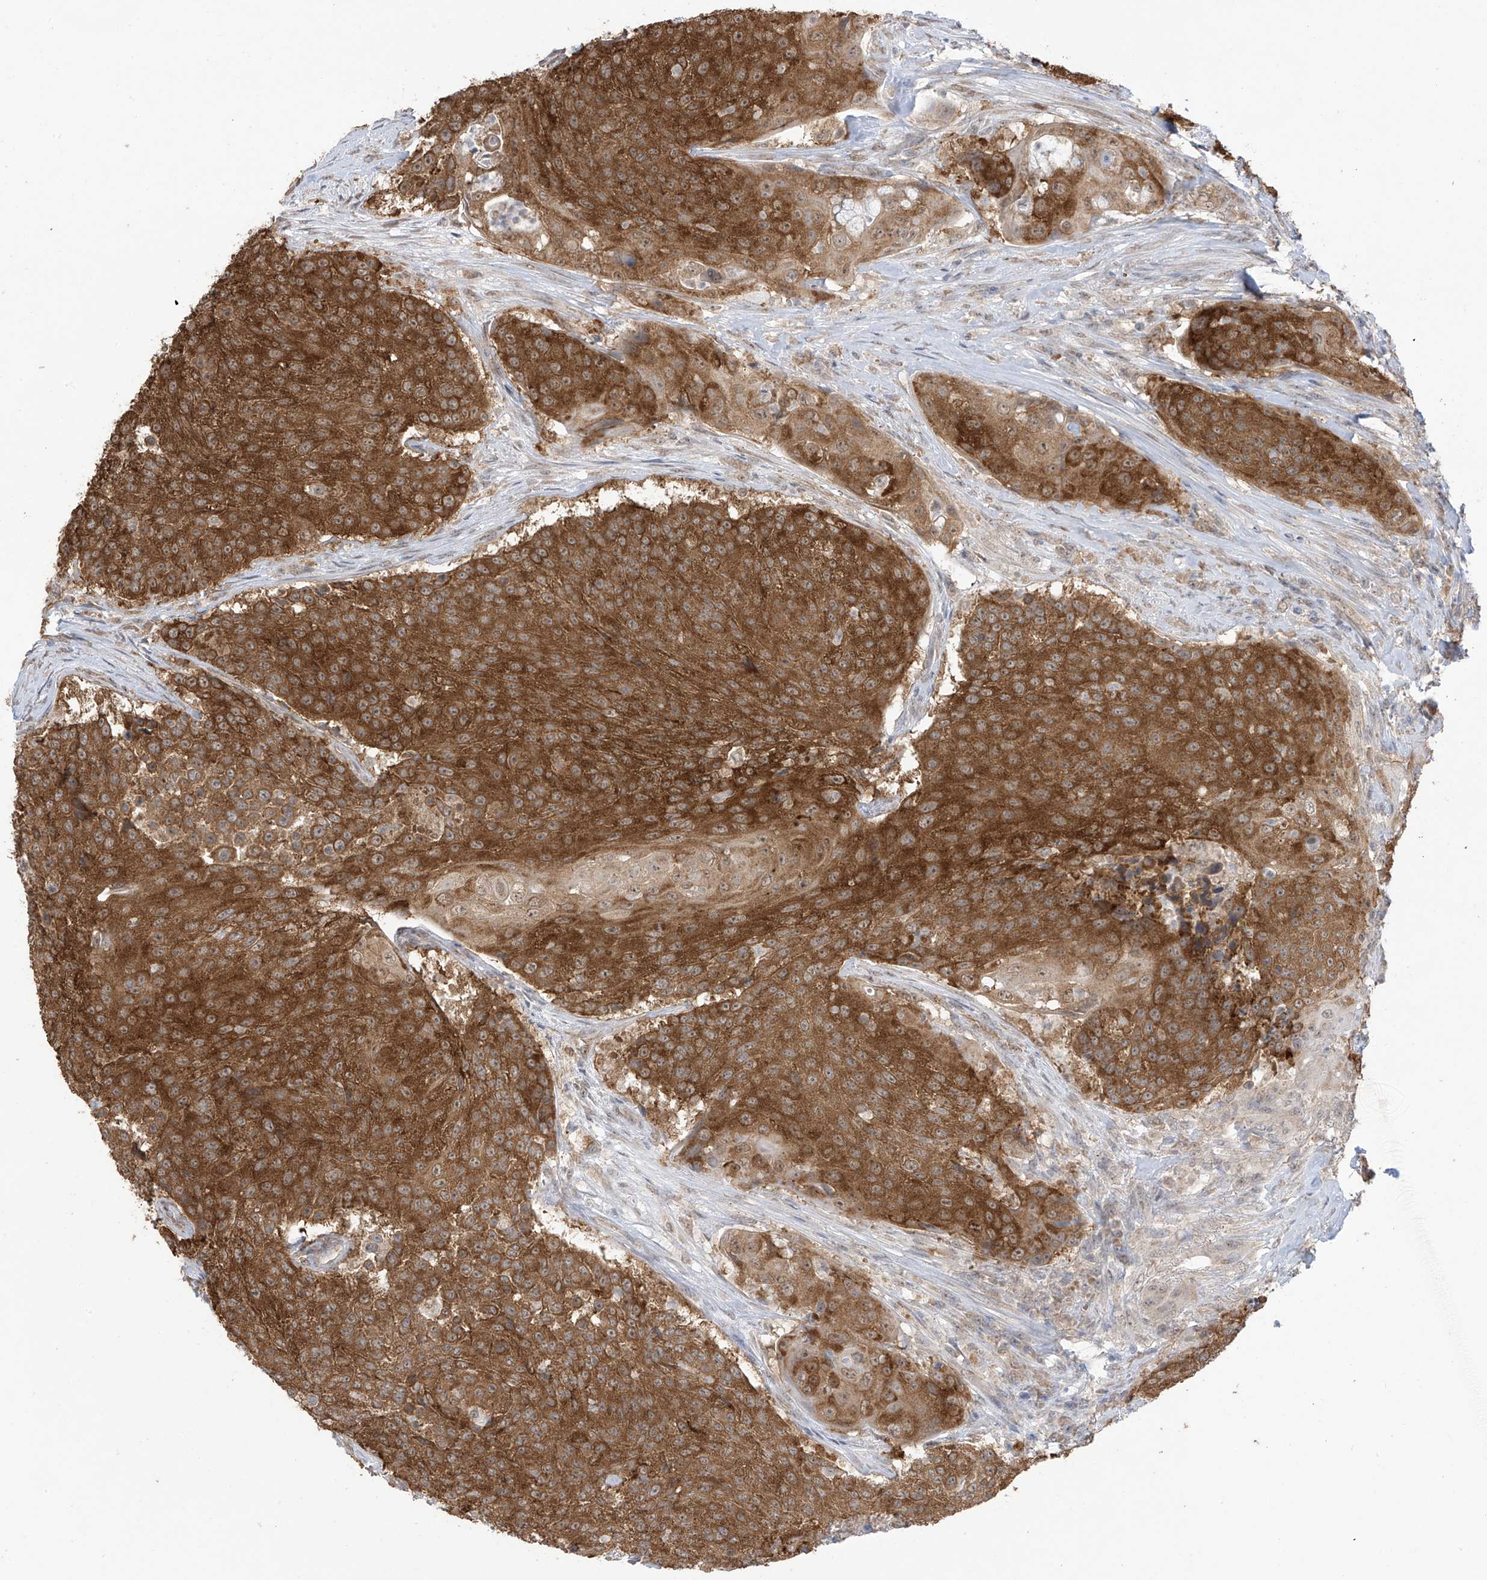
{"staining": {"intensity": "strong", "quantity": ">75%", "location": "cytoplasmic/membranous"}, "tissue": "urothelial cancer", "cell_type": "Tumor cells", "image_type": "cancer", "snomed": [{"axis": "morphology", "description": "Urothelial carcinoma, High grade"}, {"axis": "topography", "description": "Urinary bladder"}], "caption": "Human urothelial cancer stained with a brown dye demonstrates strong cytoplasmic/membranous positive staining in approximately >75% of tumor cells.", "gene": "KIAA1522", "patient": {"sex": "female", "age": 63}}